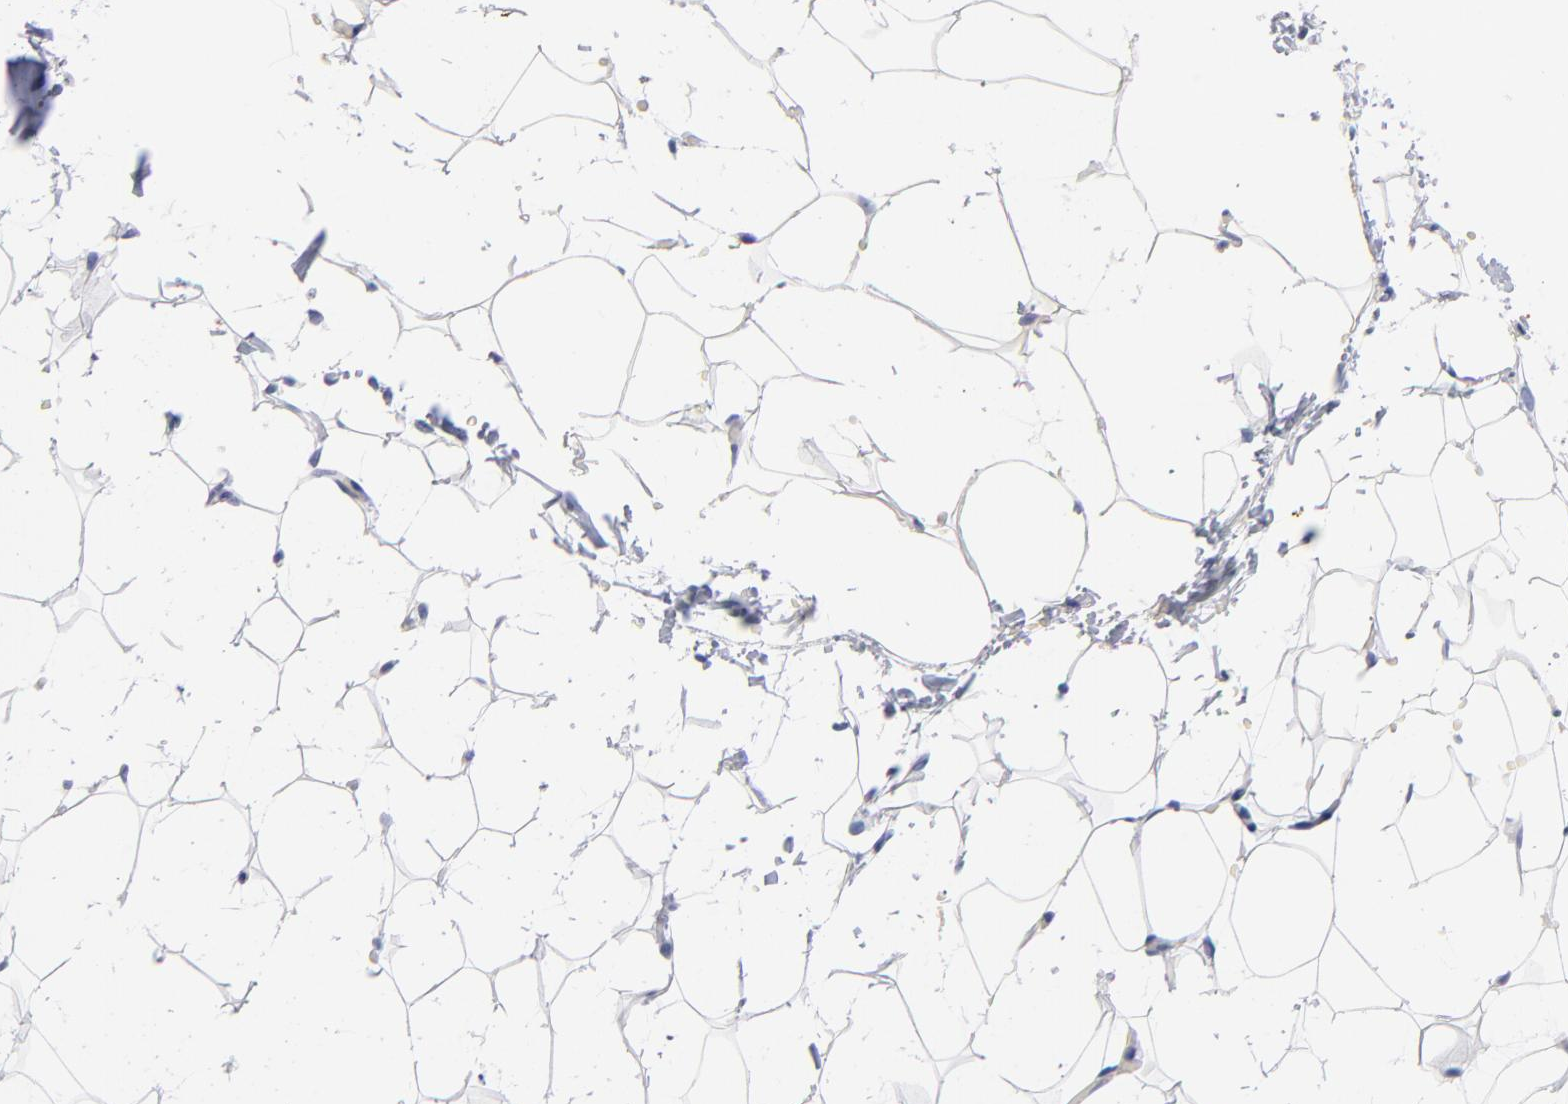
{"staining": {"intensity": "negative", "quantity": "none", "location": "none"}, "tissue": "adipose tissue", "cell_type": "Adipocytes", "image_type": "normal", "snomed": [{"axis": "morphology", "description": "Normal tissue, NOS"}, {"axis": "morphology", "description": "Fibrosis, NOS"}, {"axis": "topography", "description": "Breast"}], "caption": "This is a photomicrograph of immunohistochemistry (IHC) staining of benign adipose tissue, which shows no staining in adipocytes.", "gene": "ACY1", "patient": {"sex": "female", "age": 24}}